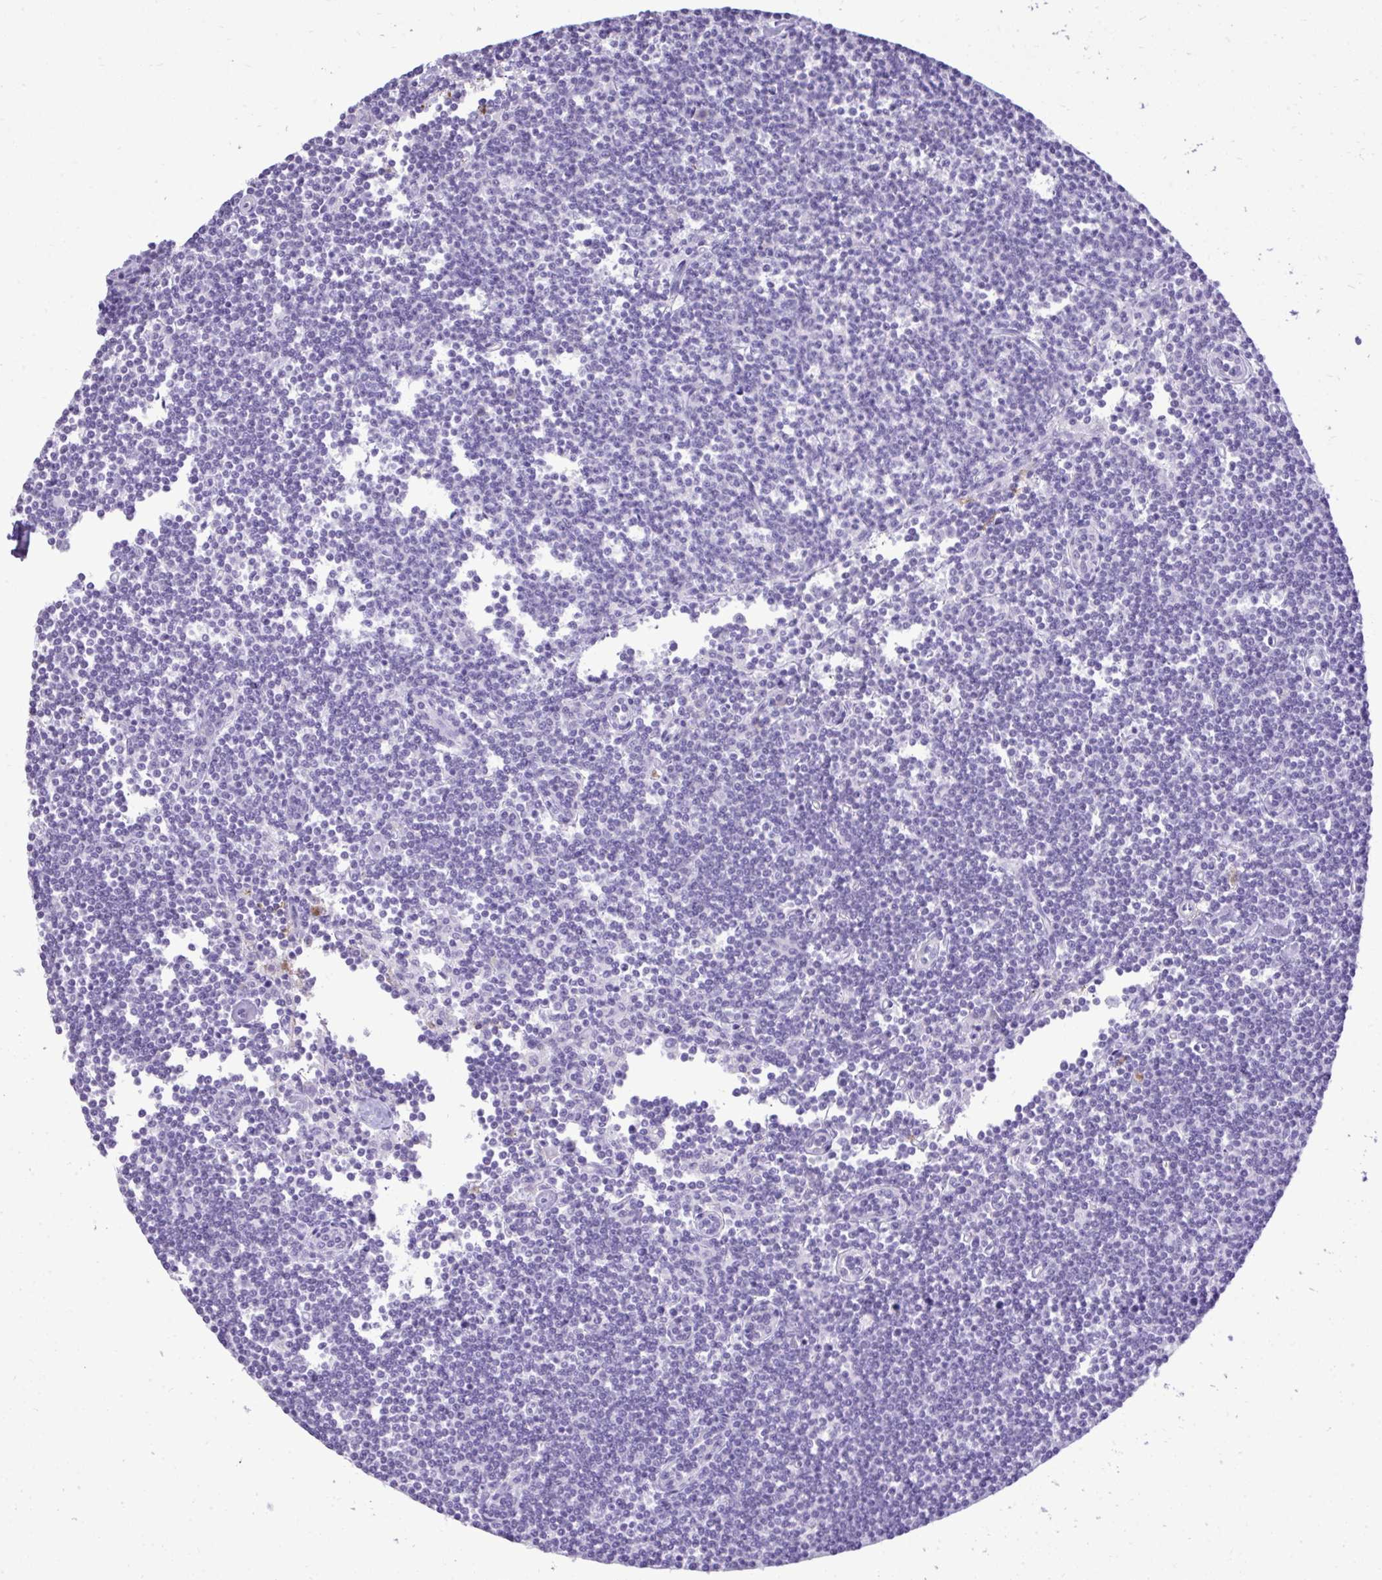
{"staining": {"intensity": "negative", "quantity": "none", "location": "none"}, "tissue": "lymphoma", "cell_type": "Tumor cells", "image_type": "cancer", "snomed": [{"axis": "morphology", "description": "Malignant lymphoma, non-Hodgkin's type, Low grade"}, {"axis": "topography", "description": "Lymph node"}], "caption": "IHC of low-grade malignant lymphoma, non-Hodgkin's type exhibits no positivity in tumor cells.", "gene": "ST6GALNAC3", "patient": {"sex": "female", "age": 73}}